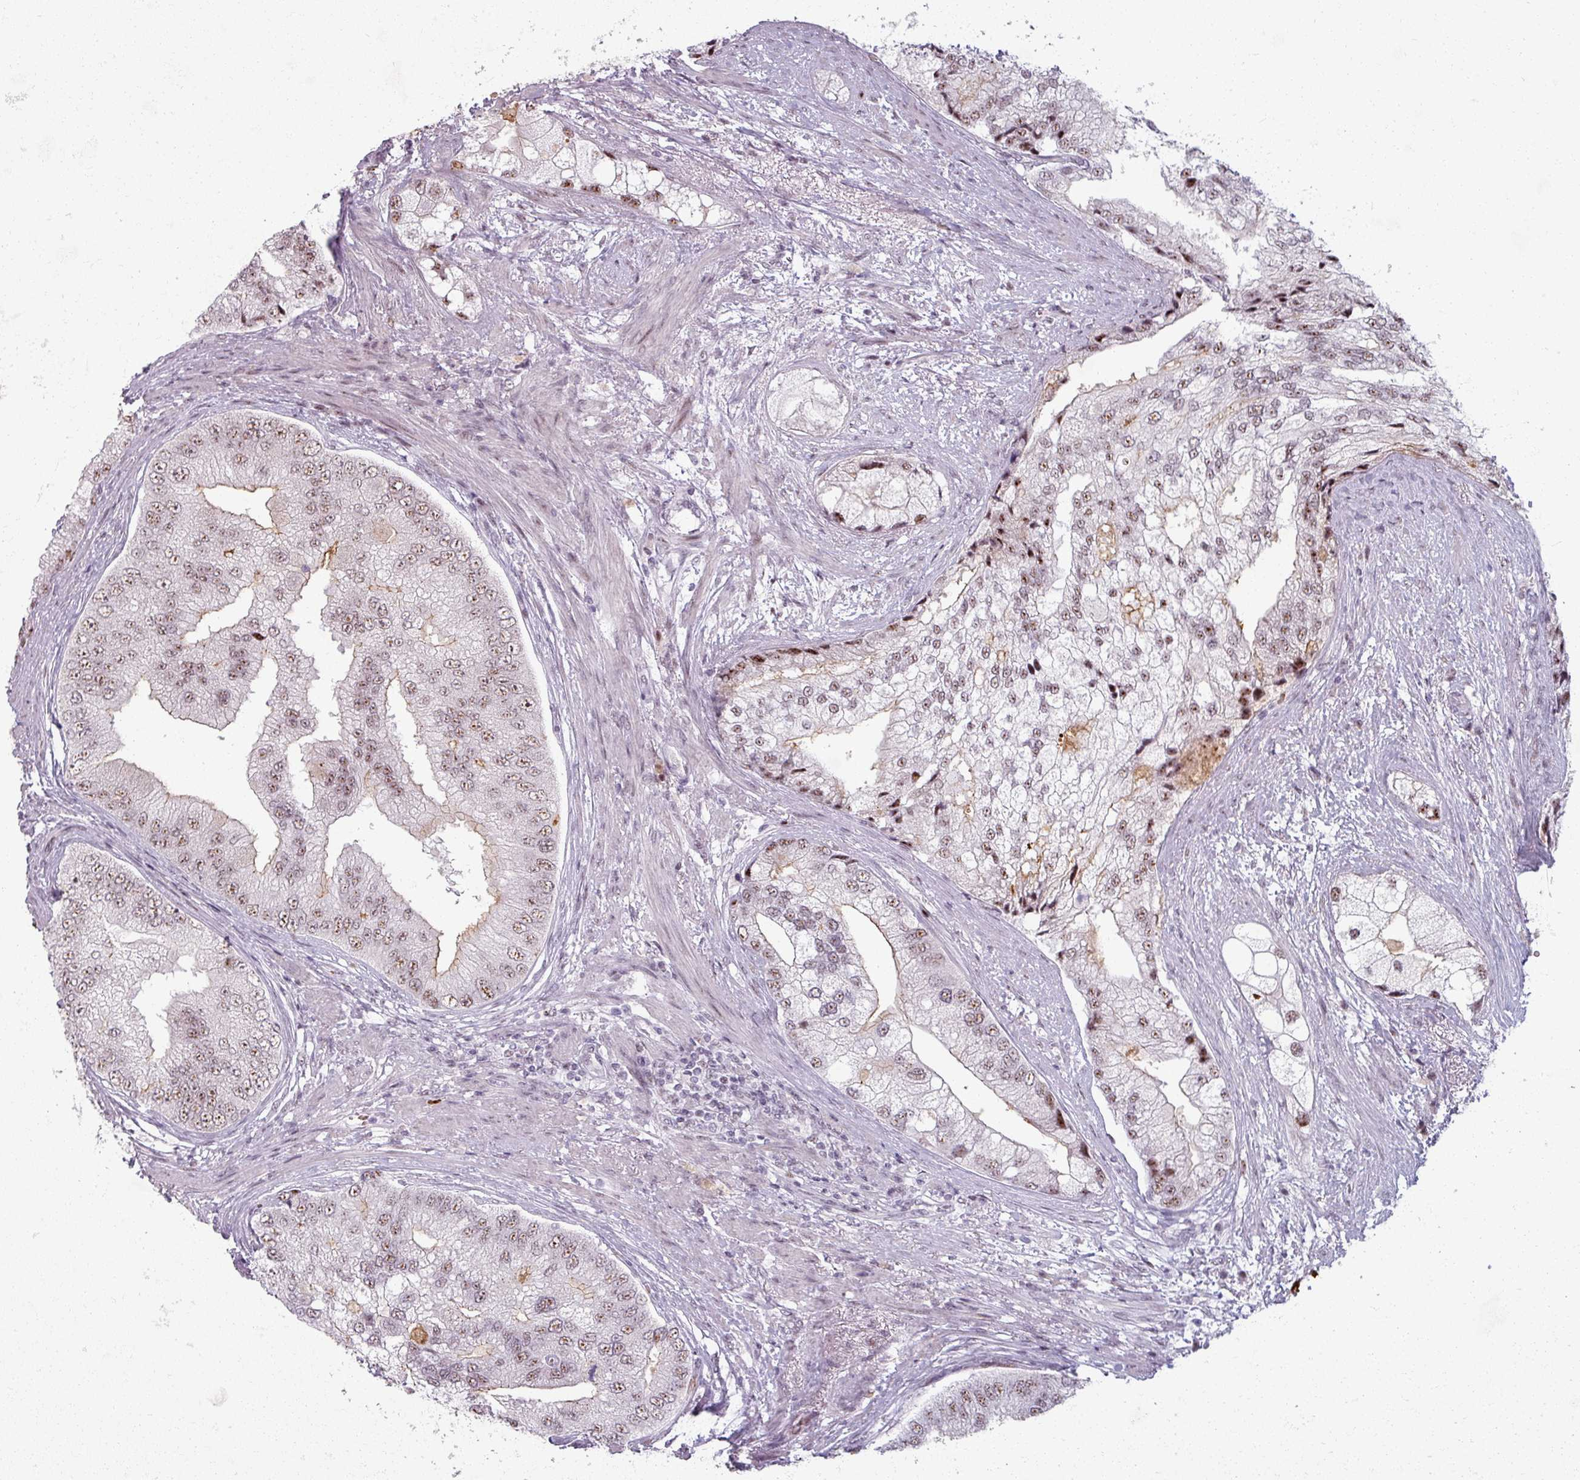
{"staining": {"intensity": "moderate", "quantity": "25%-75%", "location": "nuclear"}, "tissue": "prostate cancer", "cell_type": "Tumor cells", "image_type": "cancer", "snomed": [{"axis": "morphology", "description": "Adenocarcinoma, High grade"}, {"axis": "topography", "description": "Prostate"}], "caption": "A medium amount of moderate nuclear expression is appreciated in approximately 25%-75% of tumor cells in prostate high-grade adenocarcinoma tissue.", "gene": "NCOR1", "patient": {"sex": "male", "age": 70}}